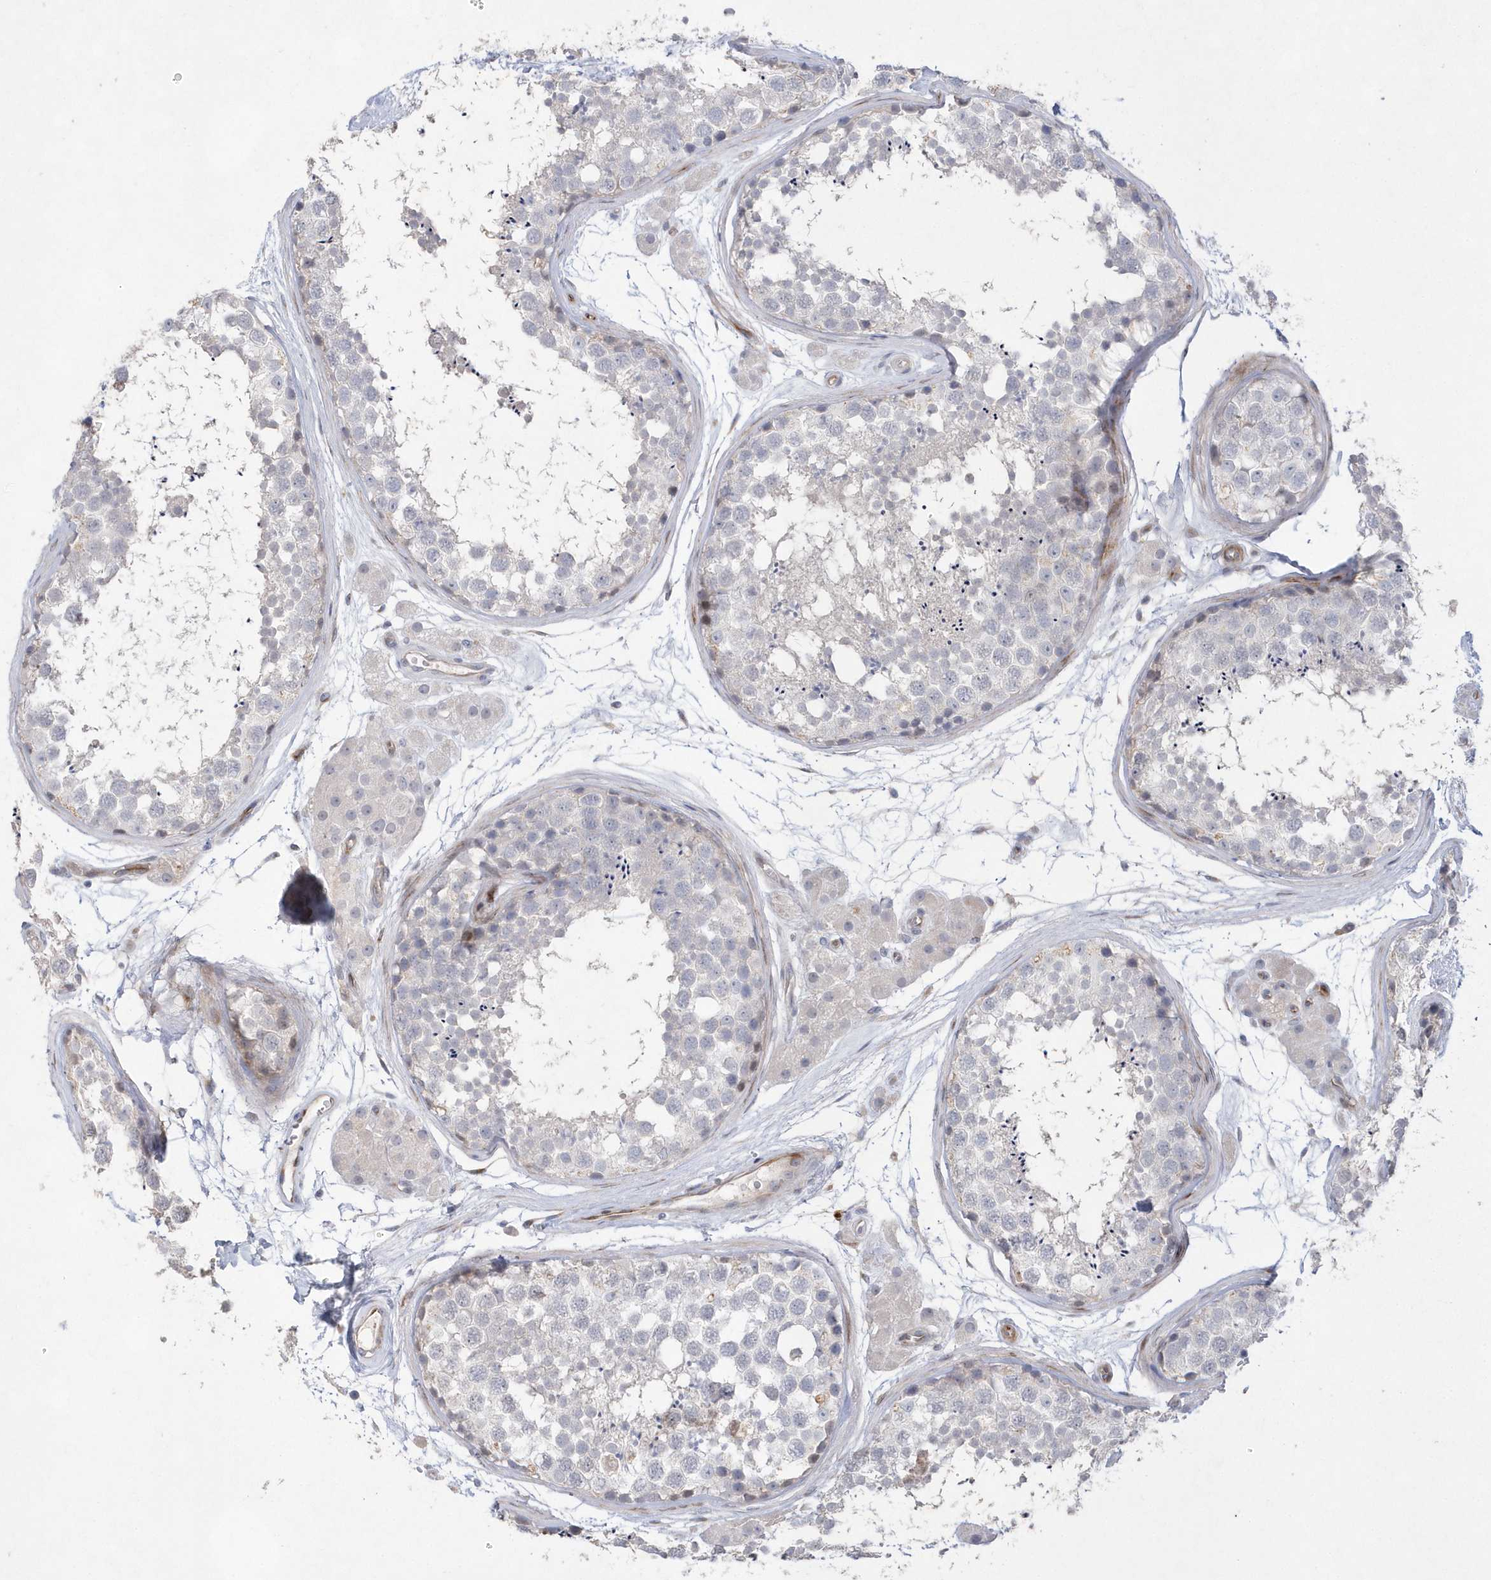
{"staining": {"intensity": "negative", "quantity": "none", "location": "none"}, "tissue": "testis", "cell_type": "Cells in seminiferous ducts", "image_type": "normal", "snomed": [{"axis": "morphology", "description": "Normal tissue, NOS"}, {"axis": "topography", "description": "Testis"}], "caption": "Protein analysis of normal testis shows no significant expression in cells in seminiferous ducts.", "gene": "TMEM132B", "patient": {"sex": "male", "age": 56}}